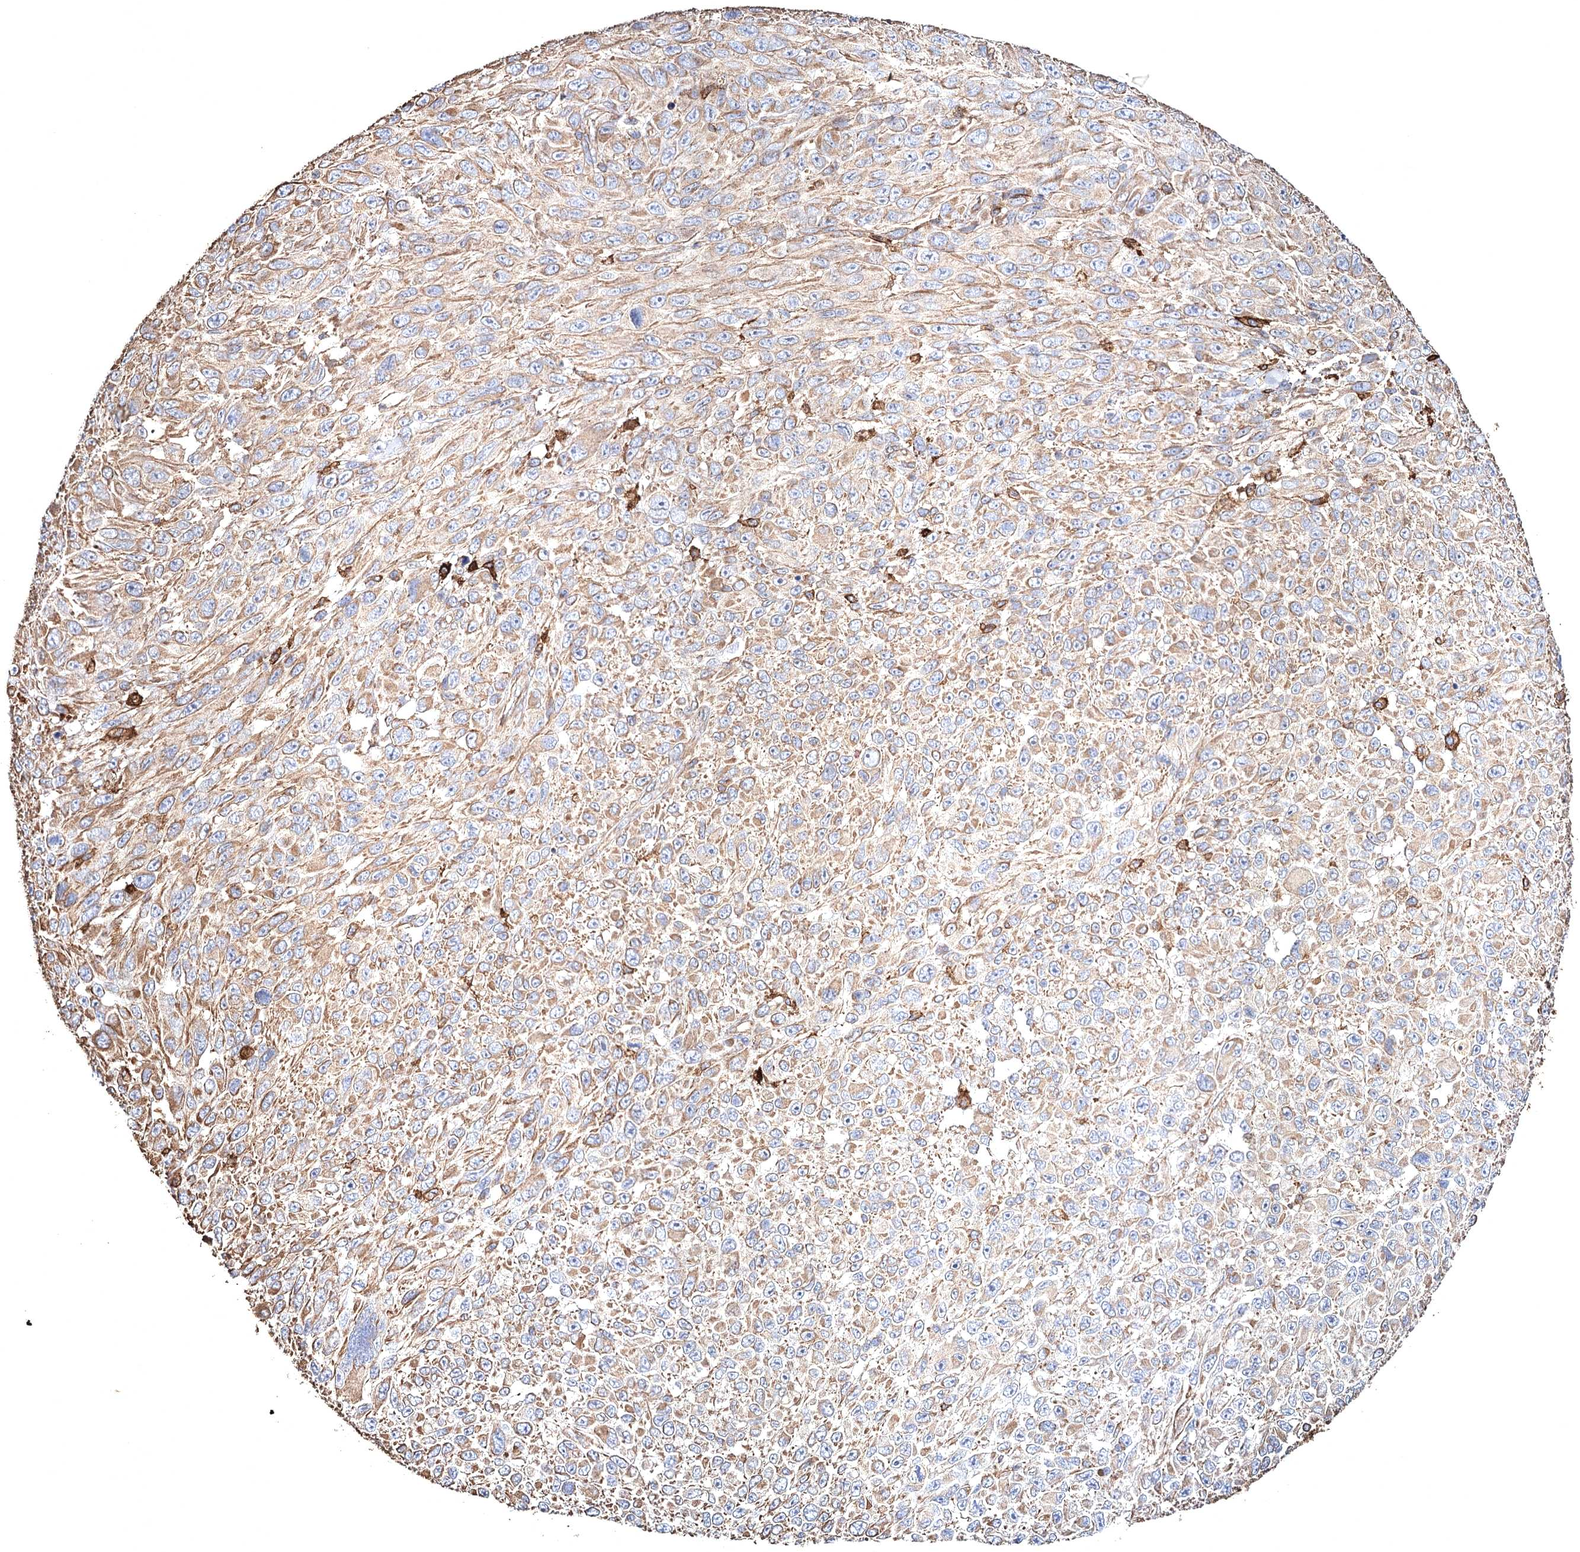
{"staining": {"intensity": "weak", "quantity": "25%-75%", "location": "cytoplasmic/membranous"}, "tissue": "melanoma", "cell_type": "Tumor cells", "image_type": "cancer", "snomed": [{"axis": "morphology", "description": "Malignant melanoma, NOS"}, {"axis": "topography", "description": "Skin"}], "caption": "High-magnification brightfield microscopy of malignant melanoma stained with DAB (3,3'-diaminobenzidine) (brown) and counterstained with hematoxylin (blue). tumor cells exhibit weak cytoplasmic/membranous staining is seen in approximately25%-75% of cells.", "gene": "CLEC4M", "patient": {"sex": "female", "age": 96}}